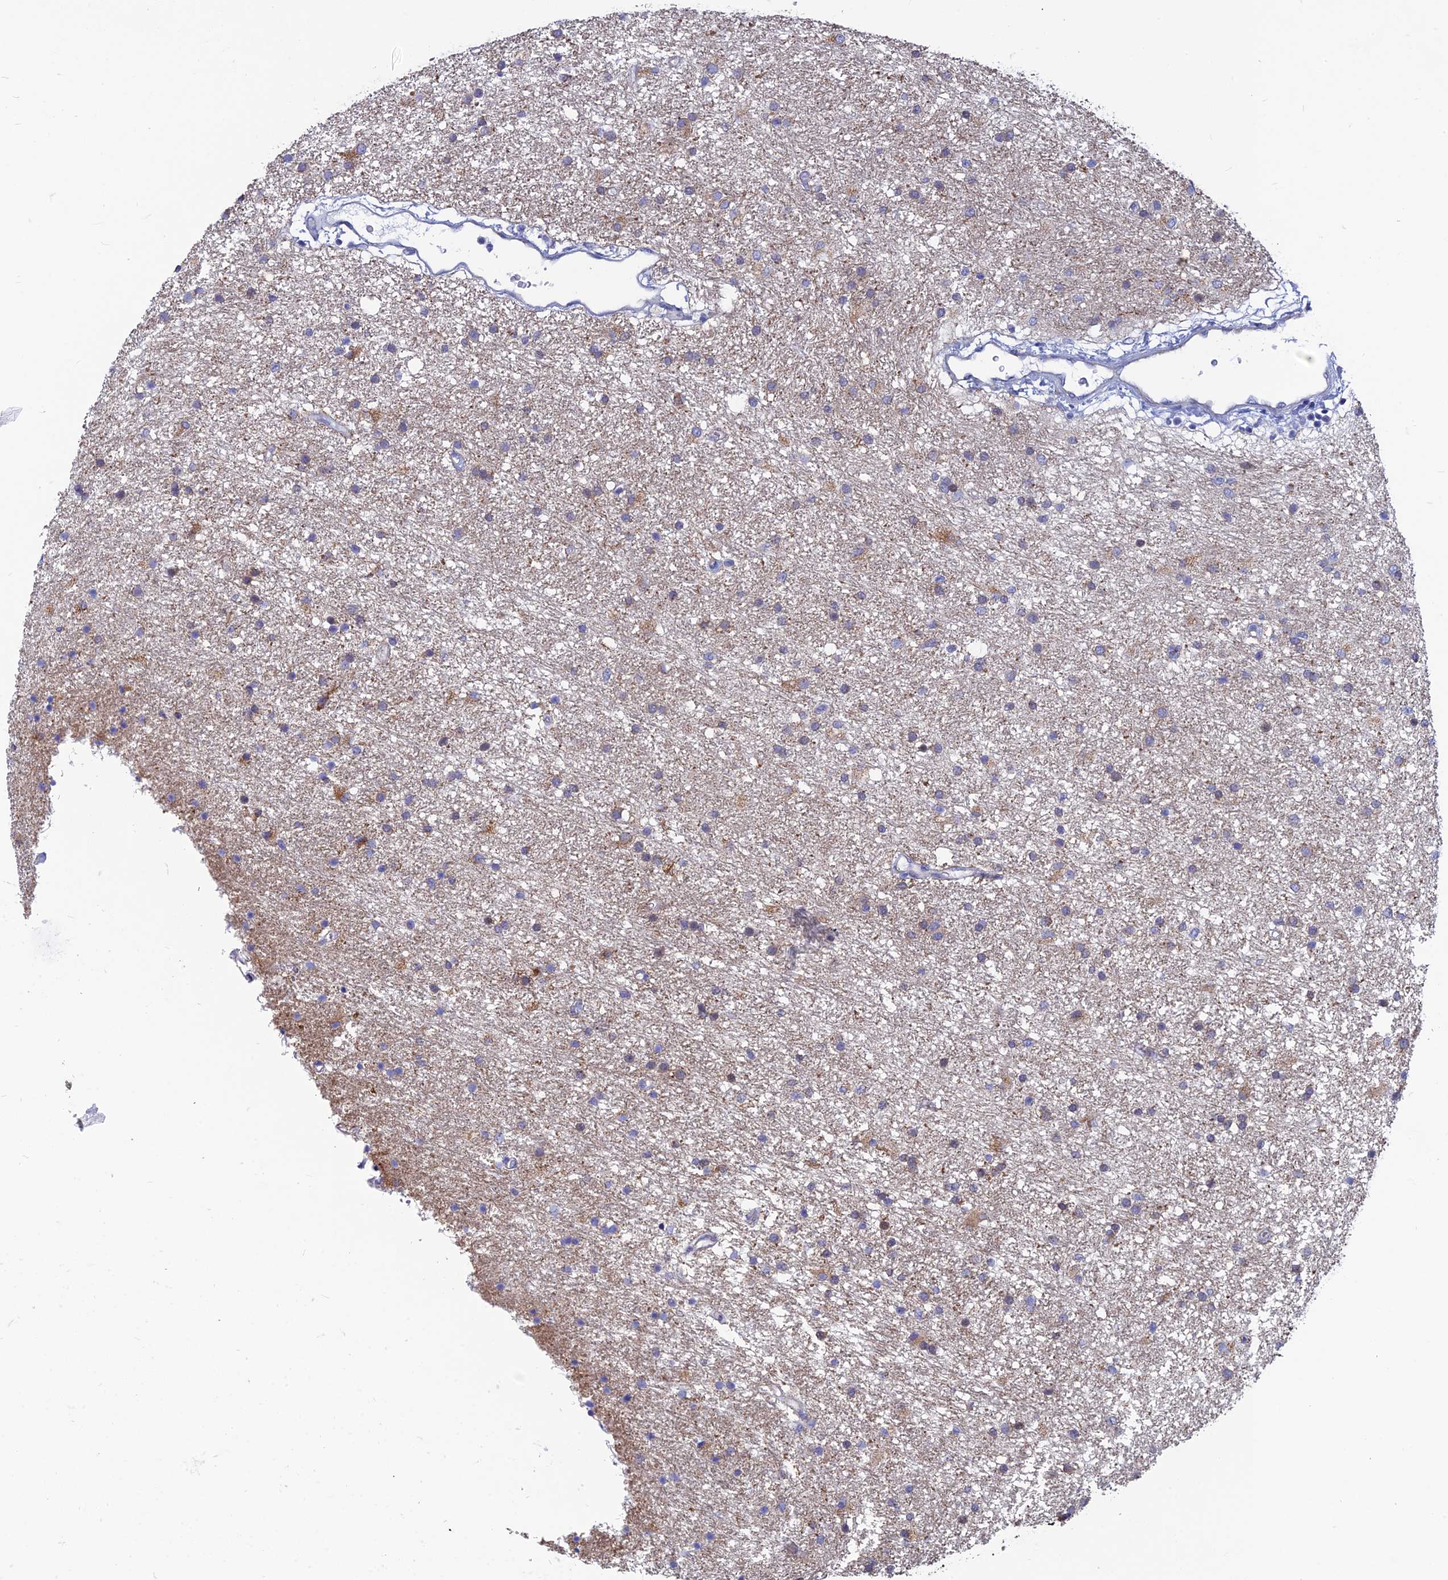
{"staining": {"intensity": "weak", "quantity": "<25%", "location": "cytoplasmic/membranous"}, "tissue": "glioma", "cell_type": "Tumor cells", "image_type": "cancer", "snomed": [{"axis": "morphology", "description": "Glioma, malignant, High grade"}, {"axis": "topography", "description": "Brain"}], "caption": "Tumor cells show no significant protein expression in glioma.", "gene": "AK4", "patient": {"sex": "male", "age": 77}}